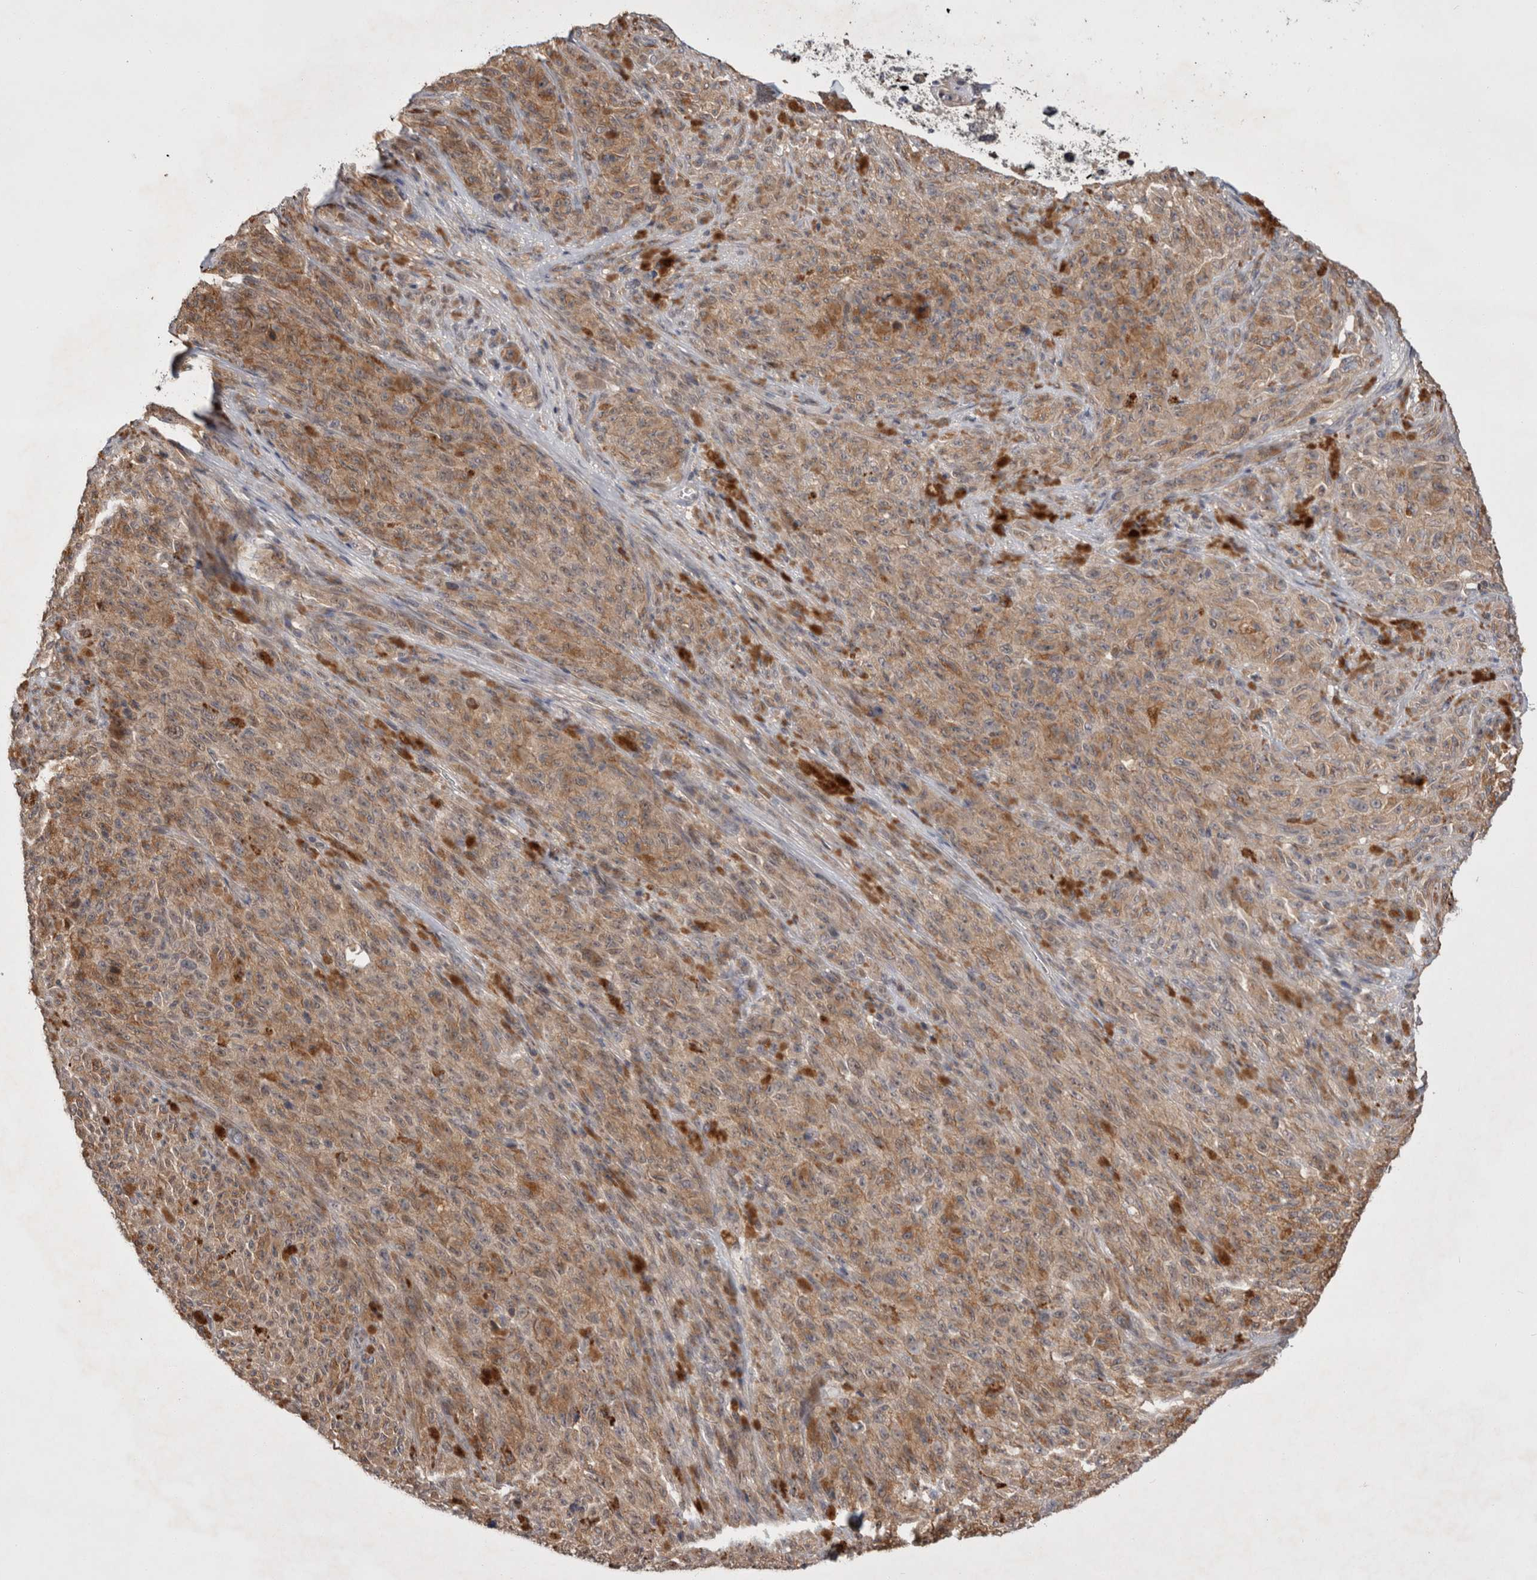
{"staining": {"intensity": "moderate", "quantity": ">75%", "location": "cytoplasmic/membranous"}, "tissue": "melanoma", "cell_type": "Tumor cells", "image_type": "cancer", "snomed": [{"axis": "morphology", "description": "Malignant melanoma, NOS"}, {"axis": "topography", "description": "Skin"}], "caption": "Moderate cytoplasmic/membranous positivity is present in approximately >75% of tumor cells in malignant melanoma. (DAB (3,3'-diaminobenzidine) IHC, brown staining for protein, blue staining for nuclei).", "gene": "MRPL37", "patient": {"sex": "female", "age": 82}}